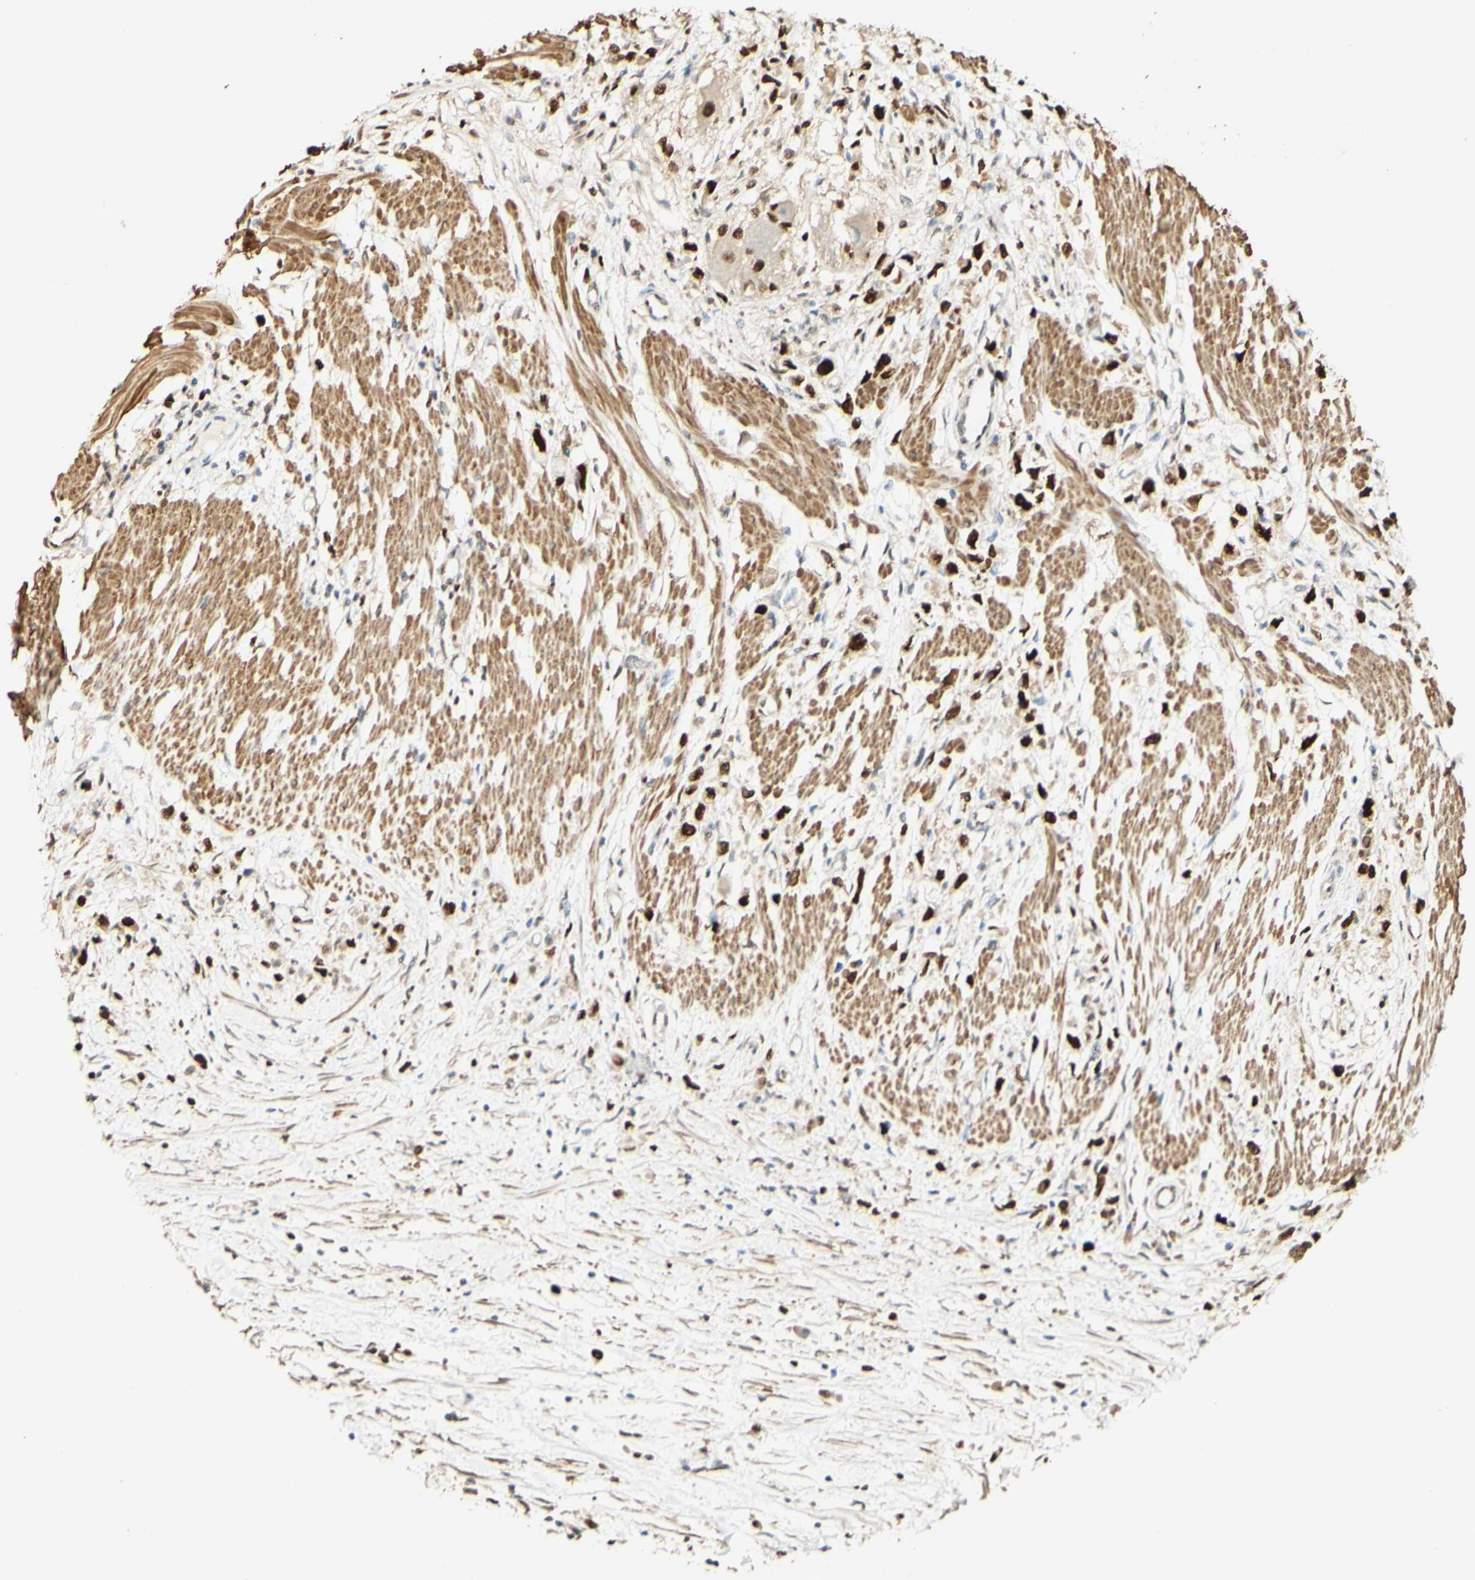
{"staining": {"intensity": "strong", "quantity": ">75%", "location": "nuclear"}, "tissue": "stomach cancer", "cell_type": "Tumor cells", "image_type": "cancer", "snomed": [{"axis": "morphology", "description": "Adenocarcinoma, NOS"}, {"axis": "topography", "description": "Stomach"}], "caption": "Human adenocarcinoma (stomach) stained with a protein marker shows strong staining in tumor cells.", "gene": "MAP3K4", "patient": {"sex": "female", "age": 59}}